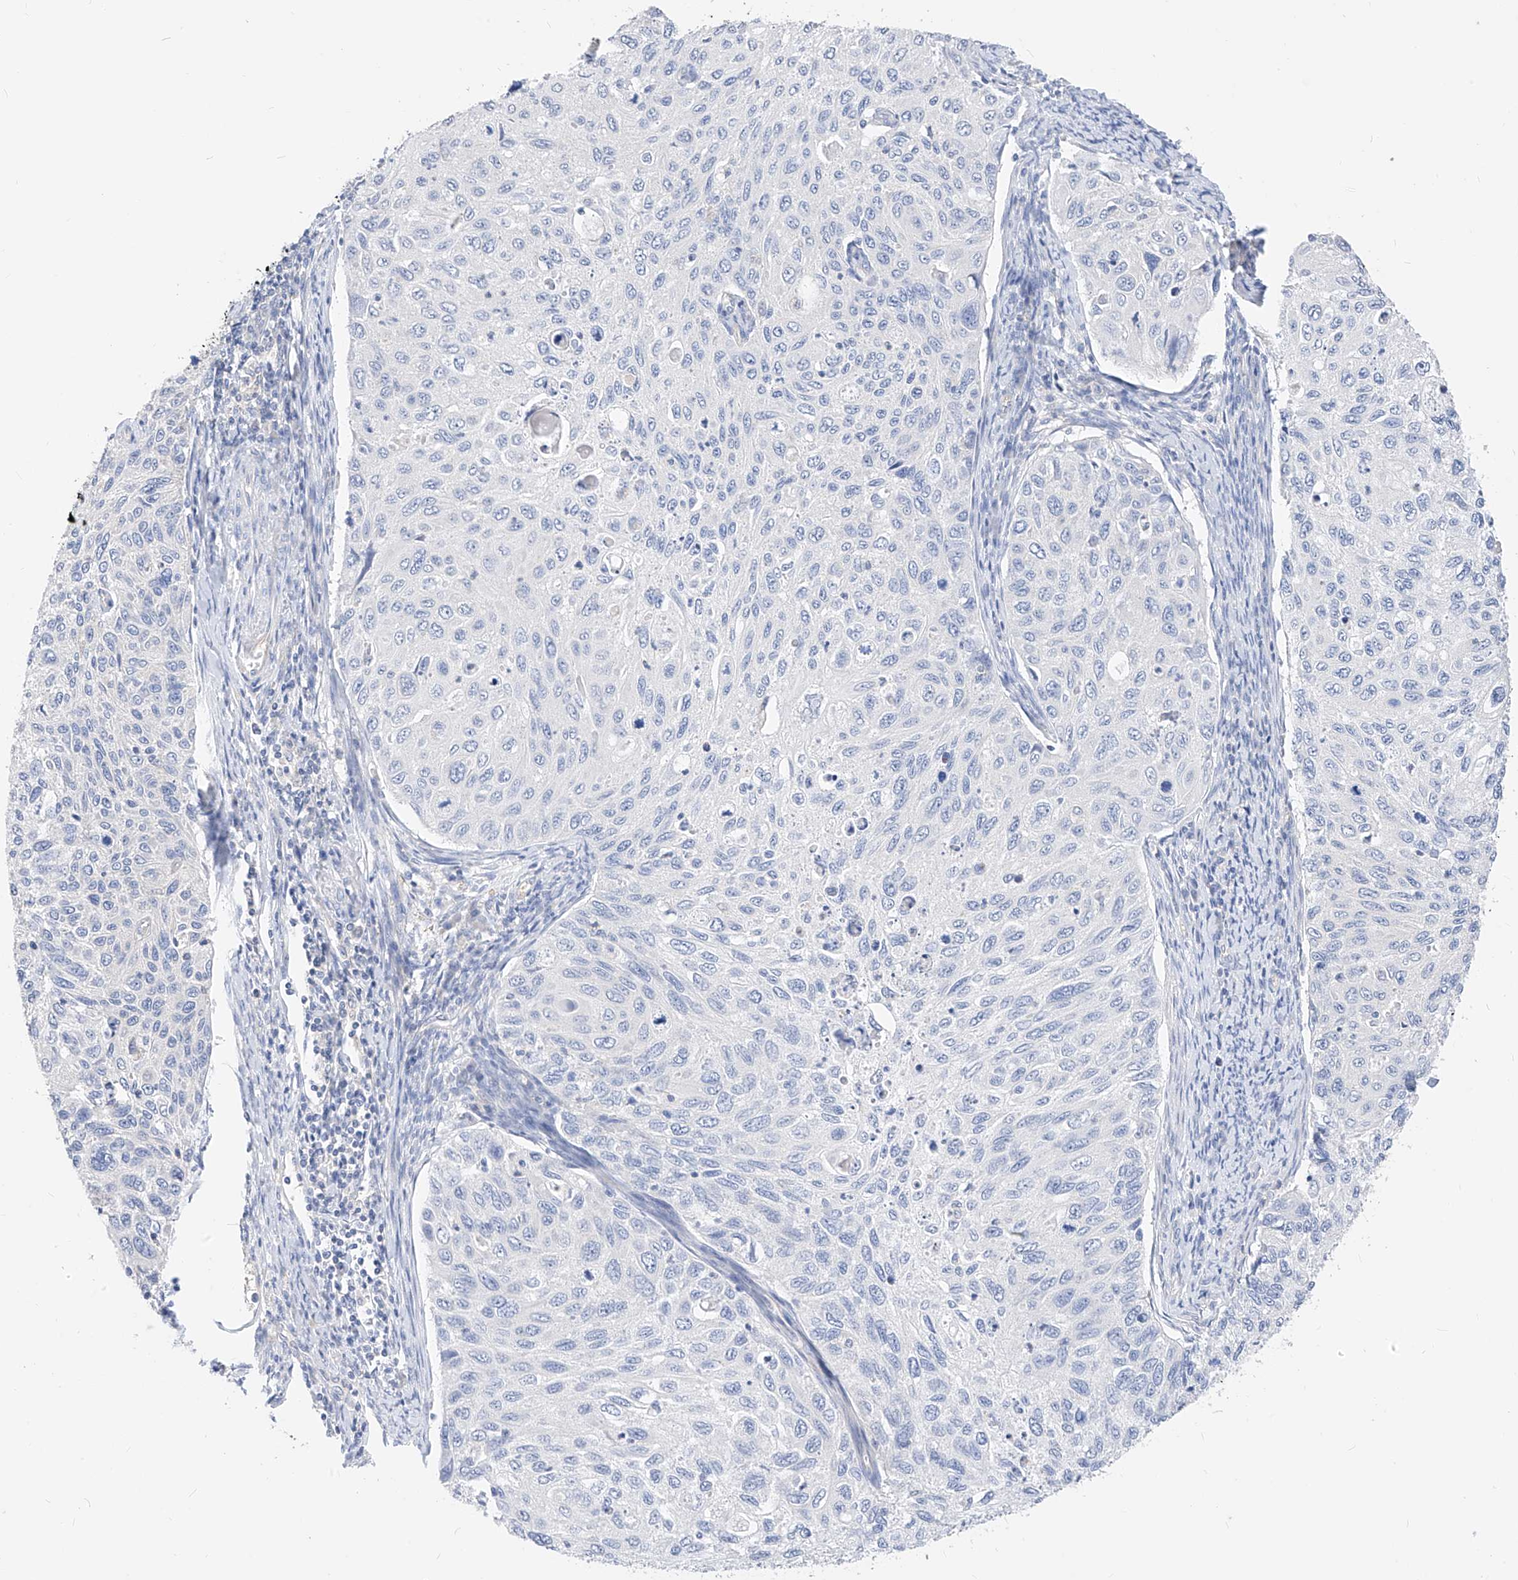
{"staining": {"intensity": "negative", "quantity": "none", "location": "none"}, "tissue": "cervical cancer", "cell_type": "Tumor cells", "image_type": "cancer", "snomed": [{"axis": "morphology", "description": "Squamous cell carcinoma, NOS"}, {"axis": "topography", "description": "Cervix"}], "caption": "This is an immunohistochemistry histopathology image of cervical cancer (squamous cell carcinoma). There is no expression in tumor cells.", "gene": "ZZEF1", "patient": {"sex": "female", "age": 70}}